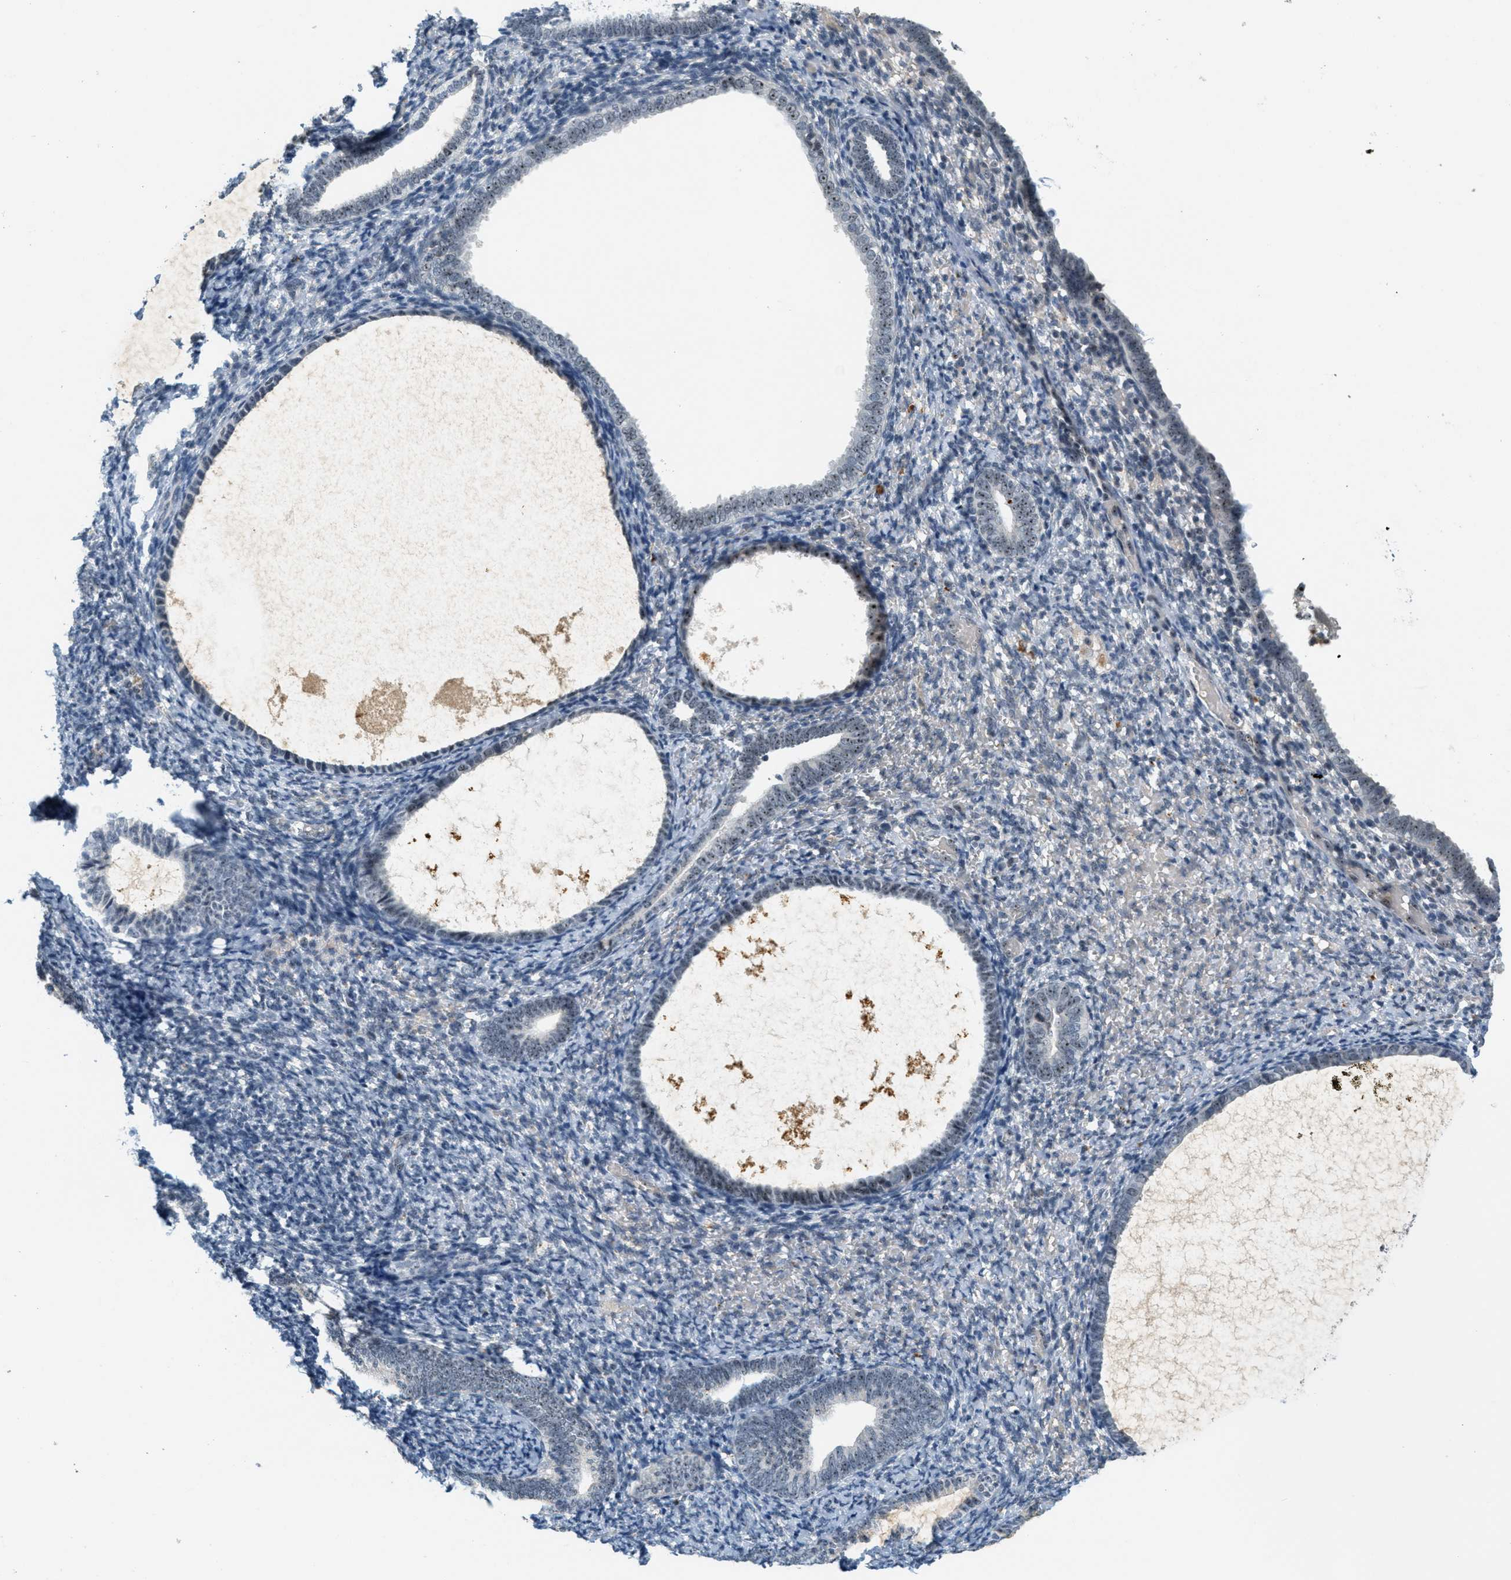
{"staining": {"intensity": "negative", "quantity": "none", "location": "none"}, "tissue": "endometrium", "cell_type": "Cells in endometrial stroma", "image_type": "normal", "snomed": [{"axis": "morphology", "description": "Normal tissue, NOS"}, {"axis": "topography", "description": "Endometrium"}], "caption": "Immunohistochemical staining of unremarkable human endometrium shows no significant positivity in cells in endometrial stroma.", "gene": "DDX47", "patient": {"sex": "female", "age": 66}}